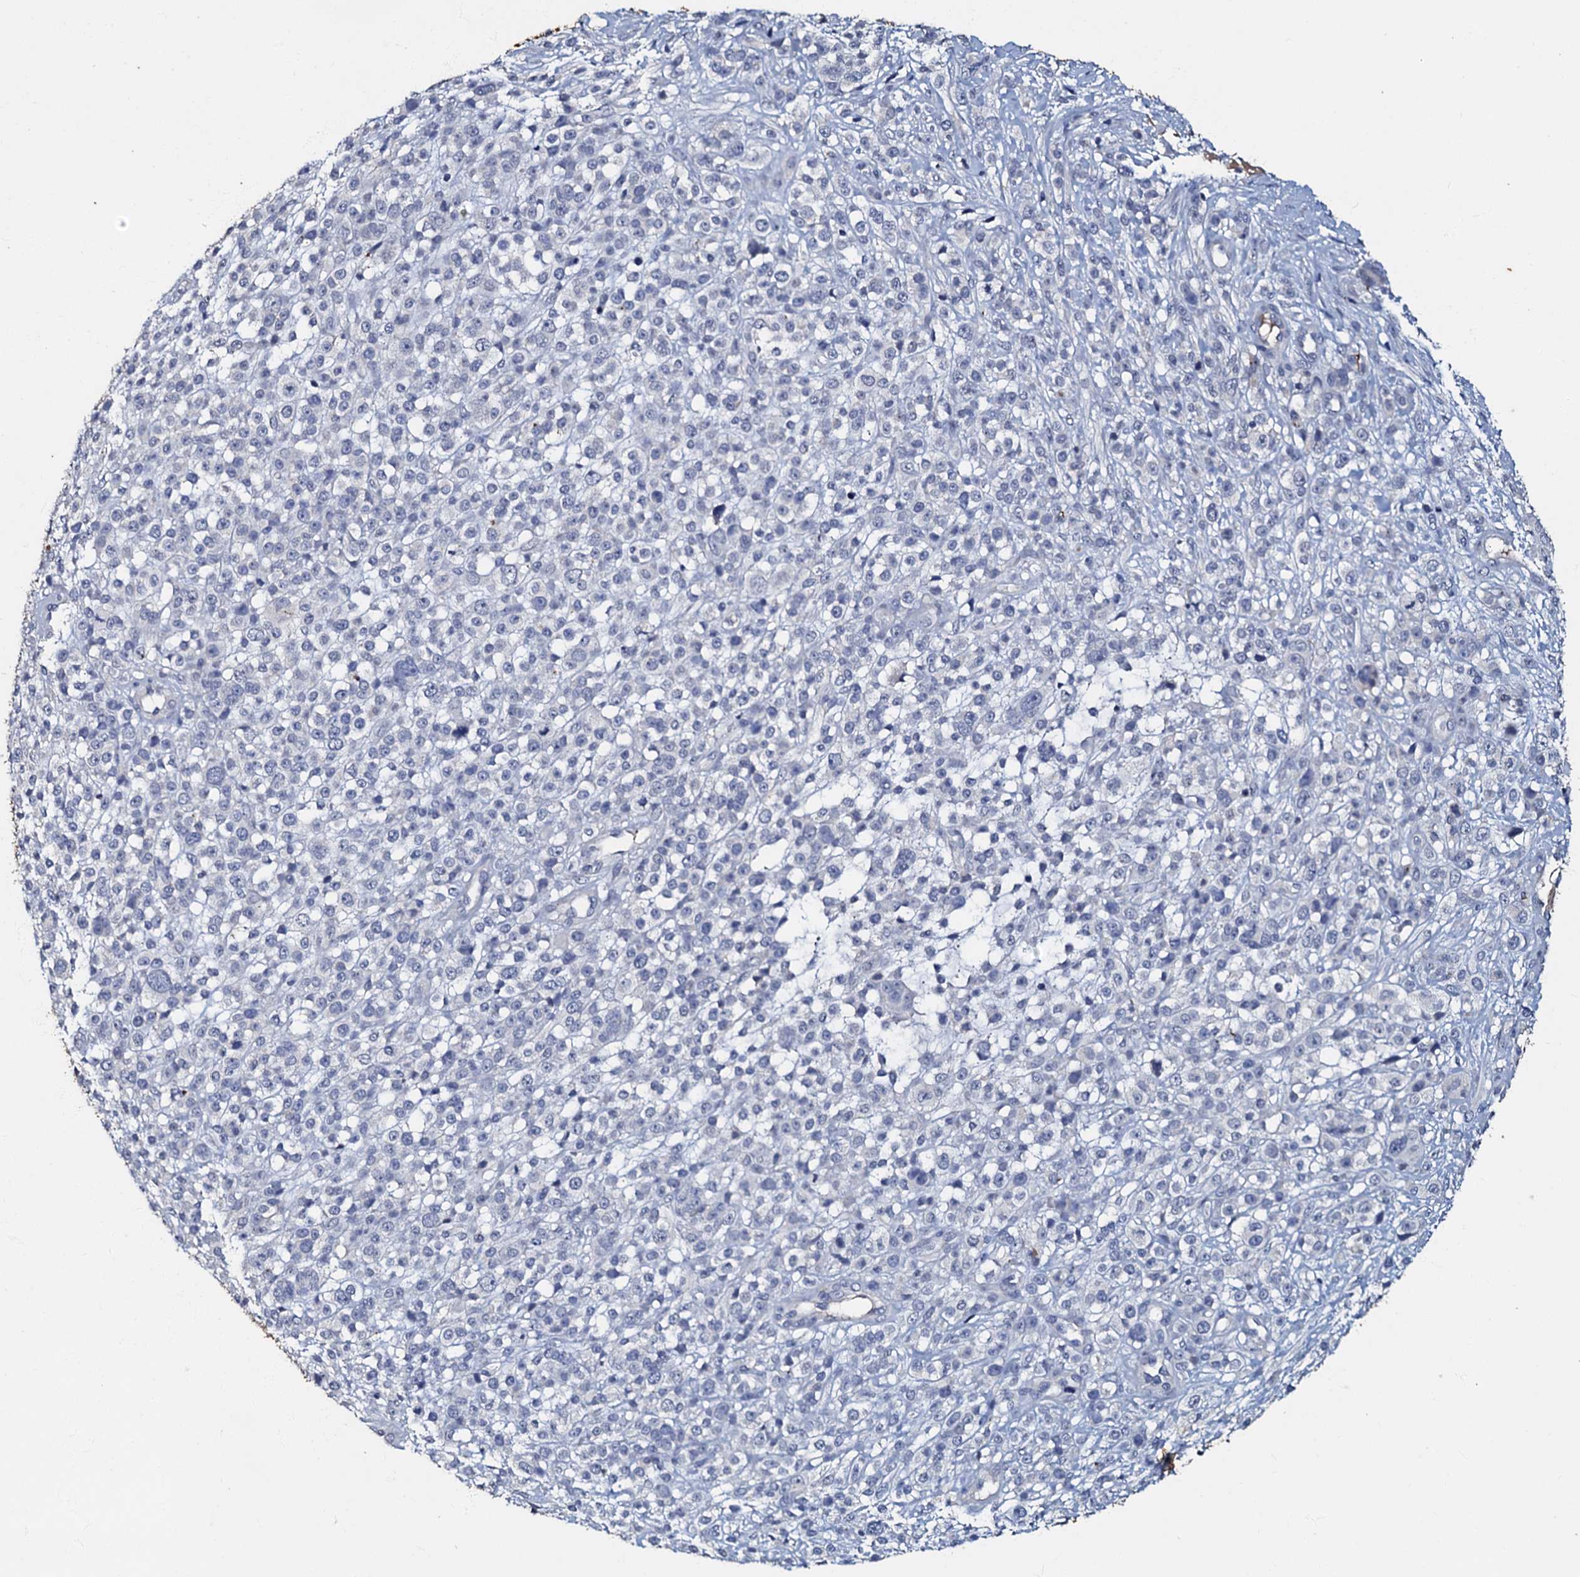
{"staining": {"intensity": "negative", "quantity": "none", "location": "none"}, "tissue": "melanoma", "cell_type": "Tumor cells", "image_type": "cancer", "snomed": [{"axis": "morphology", "description": "Malignant melanoma, NOS"}, {"axis": "topography", "description": "Skin"}], "caption": "A photomicrograph of melanoma stained for a protein exhibits no brown staining in tumor cells. The staining was performed using DAB to visualize the protein expression in brown, while the nuclei were stained in blue with hematoxylin (Magnification: 20x).", "gene": "MANSC4", "patient": {"sex": "female", "age": 55}}